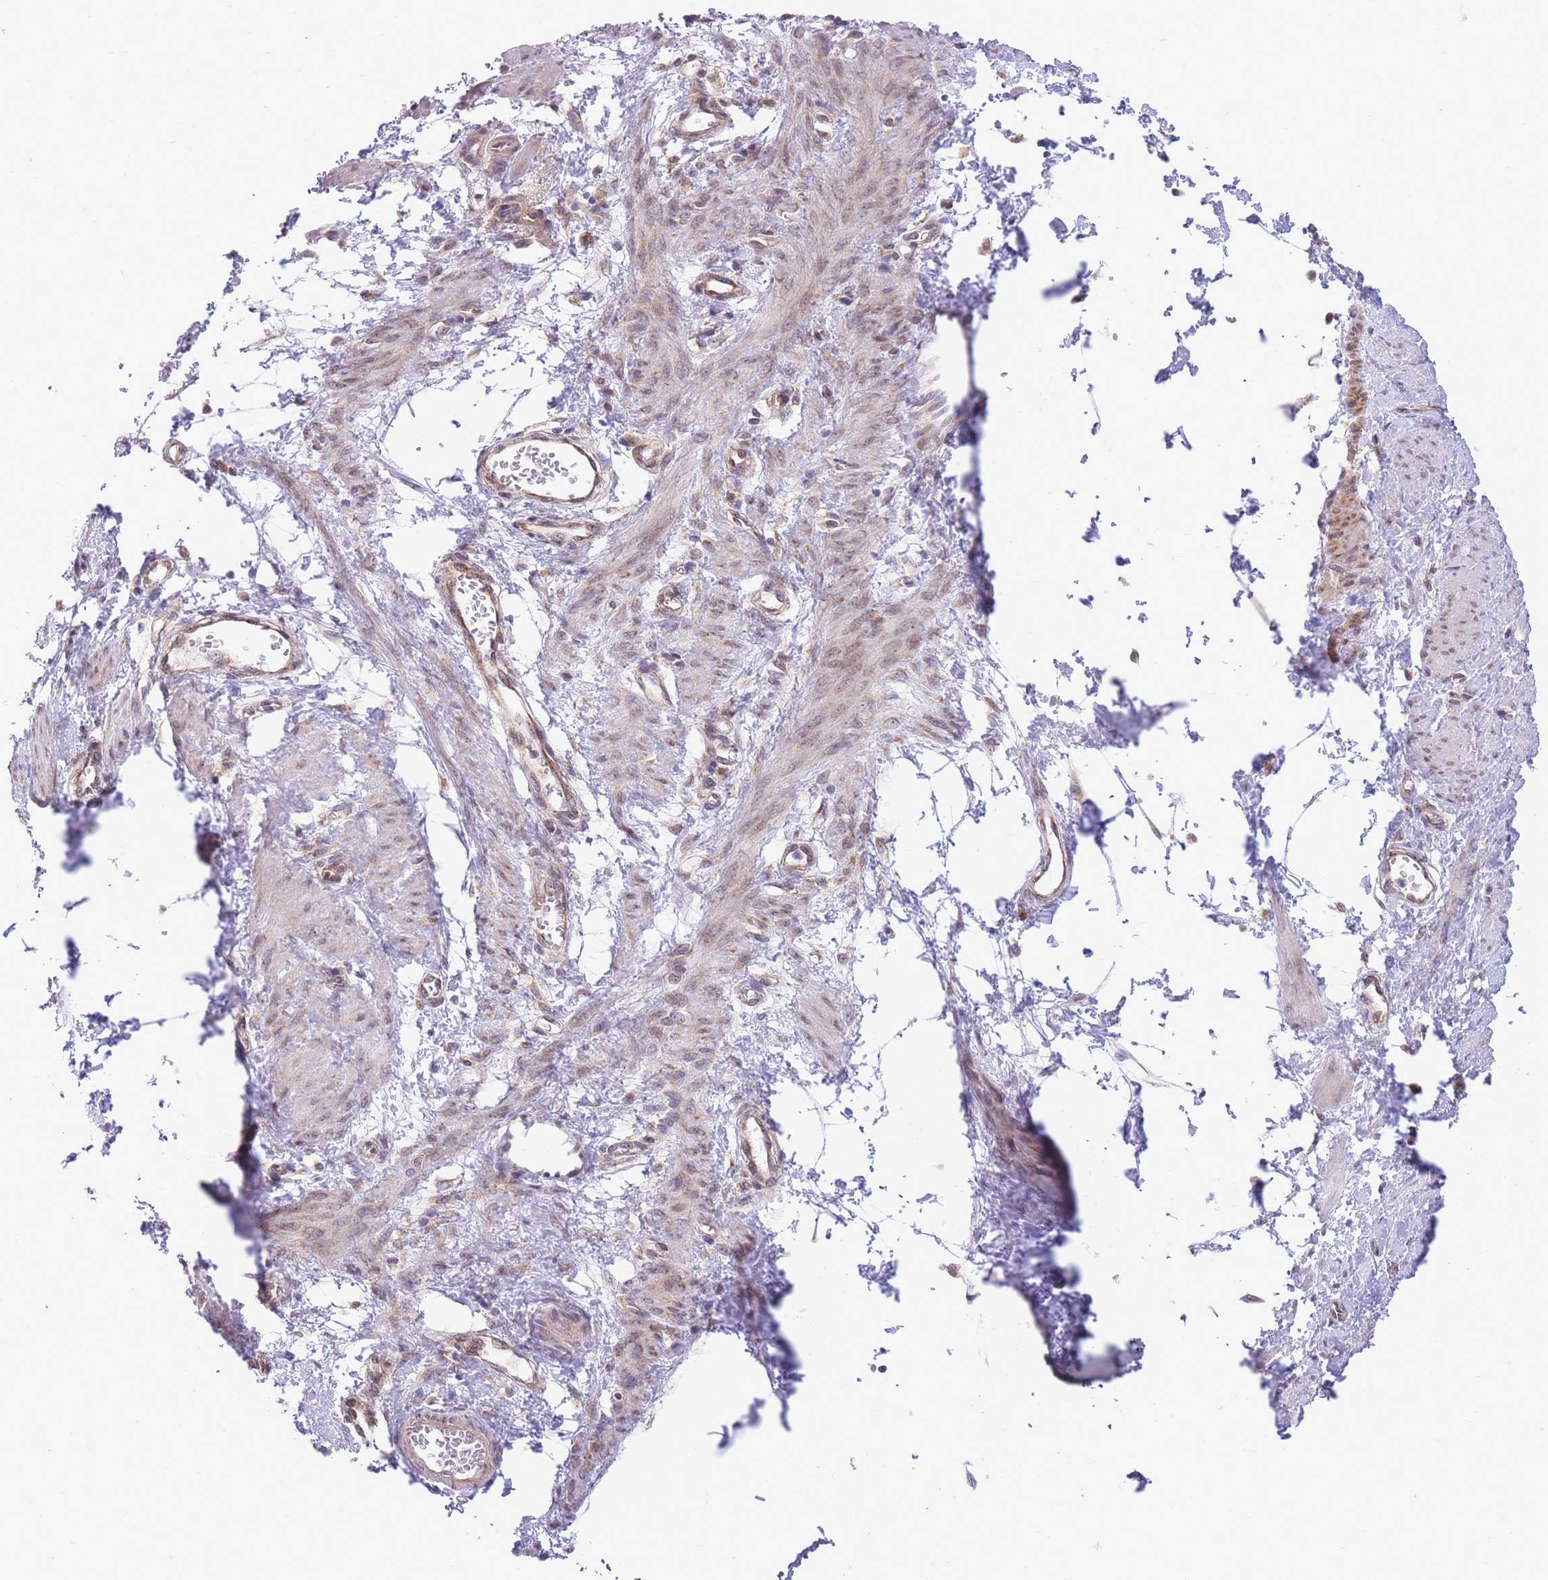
{"staining": {"intensity": "weak", "quantity": "25%-75%", "location": "nuclear"}, "tissue": "smooth muscle", "cell_type": "Smooth muscle cells", "image_type": "normal", "snomed": [{"axis": "morphology", "description": "Normal tissue, NOS"}, {"axis": "topography", "description": "Smooth muscle"}, {"axis": "topography", "description": "Uterus"}], "caption": "Immunohistochemistry histopathology image of benign human smooth muscle stained for a protein (brown), which exhibits low levels of weak nuclear expression in about 25%-75% of smooth muscle cells.", "gene": "EXOSC8", "patient": {"sex": "female", "age": 39}}